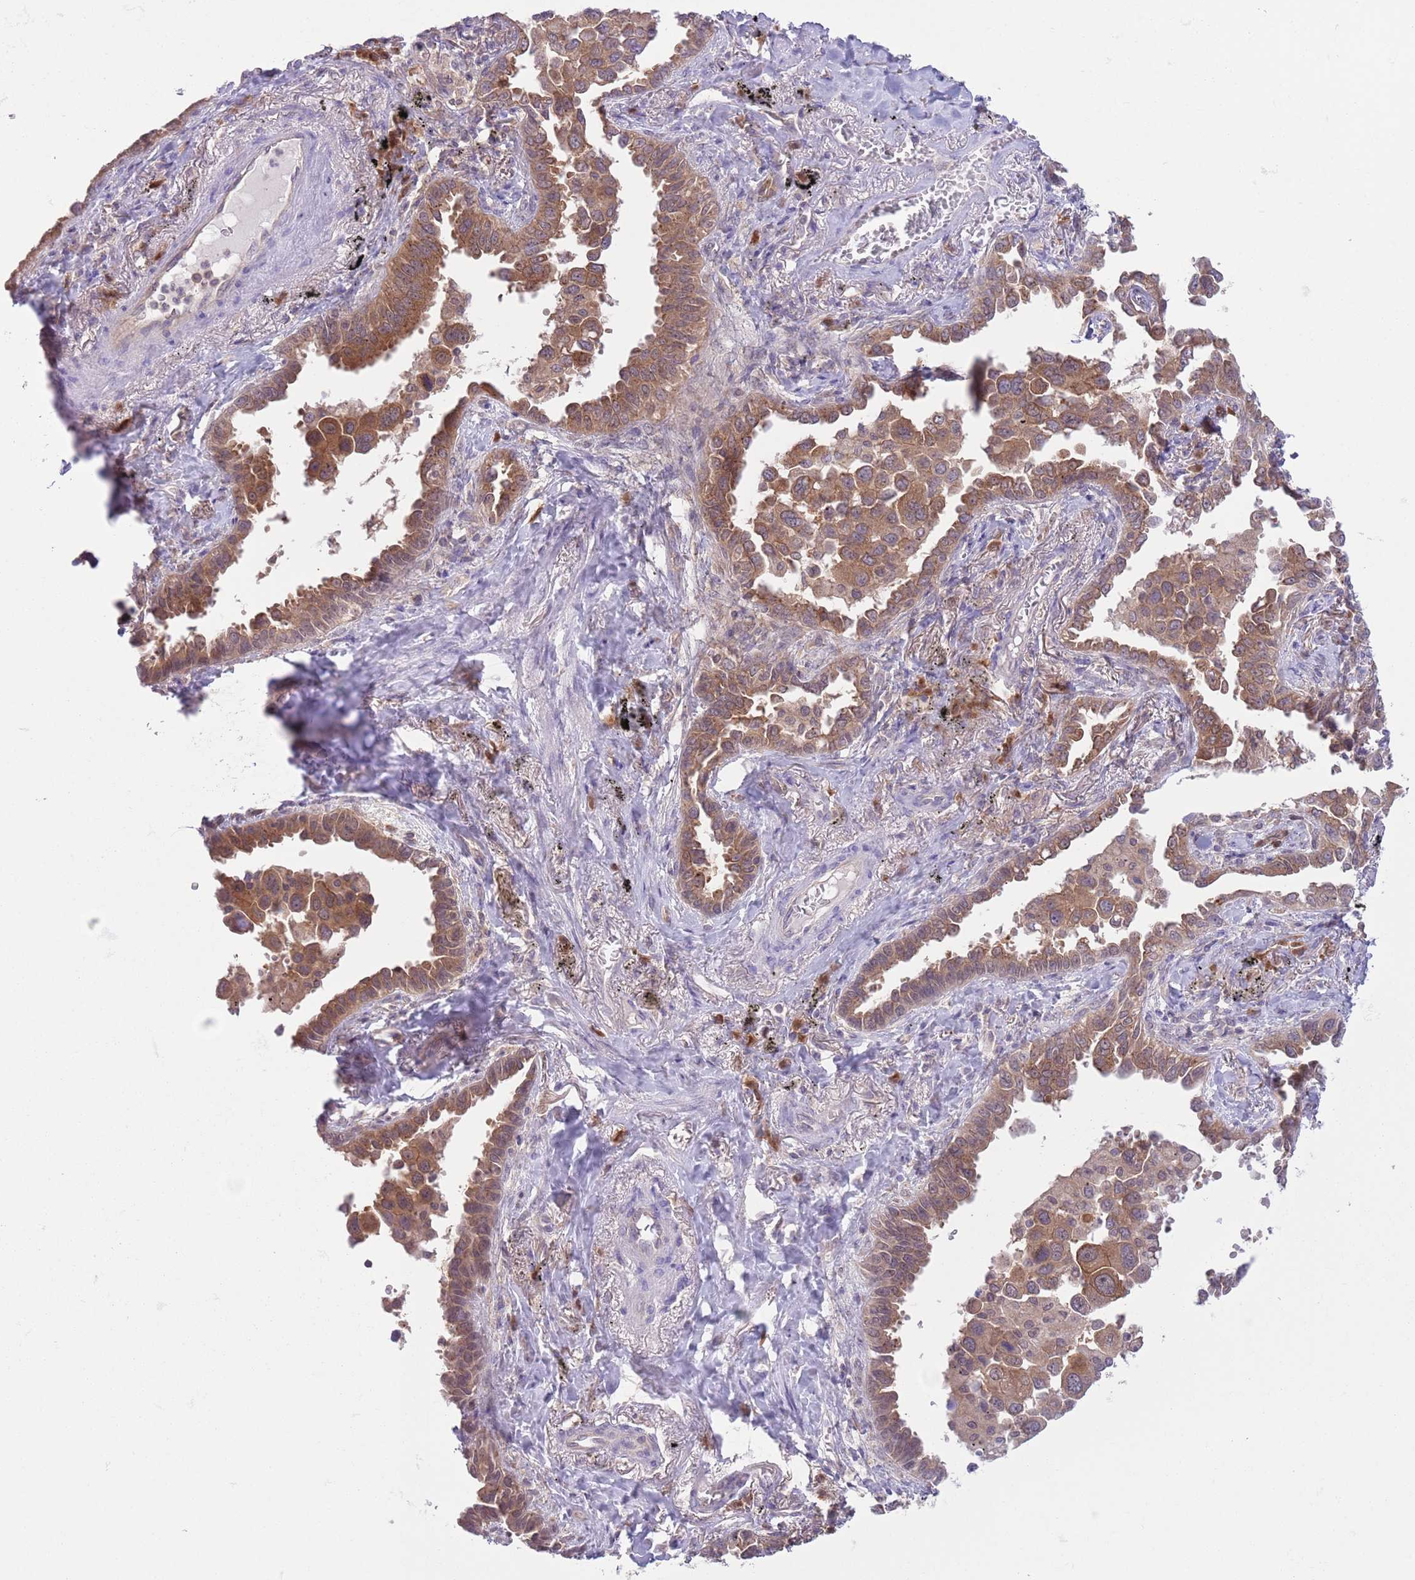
{"staining": {"intensity": "moderate", "quantity": ">75%", "location": "cytoplasmic/membranous"}, "tissue": "lung cancer", "cell_type": "Tumor cells", "image_type": "cancer", "snomed": [{"axis": "morphology", "description": "Adenocarcinoma, NOS"}, {"axis": "topography", "description": "Lung"}], "caption": "Protein staining of lung adenocarcinoma tissue exhibits moderate cytoplasmic/membranous expression in about >75% of tumor cells. The protein of interest is shown in brown color, while the nuclei are stained blue.", "gene": "COPE", "patient": {"sex": "male", "age": 67}}